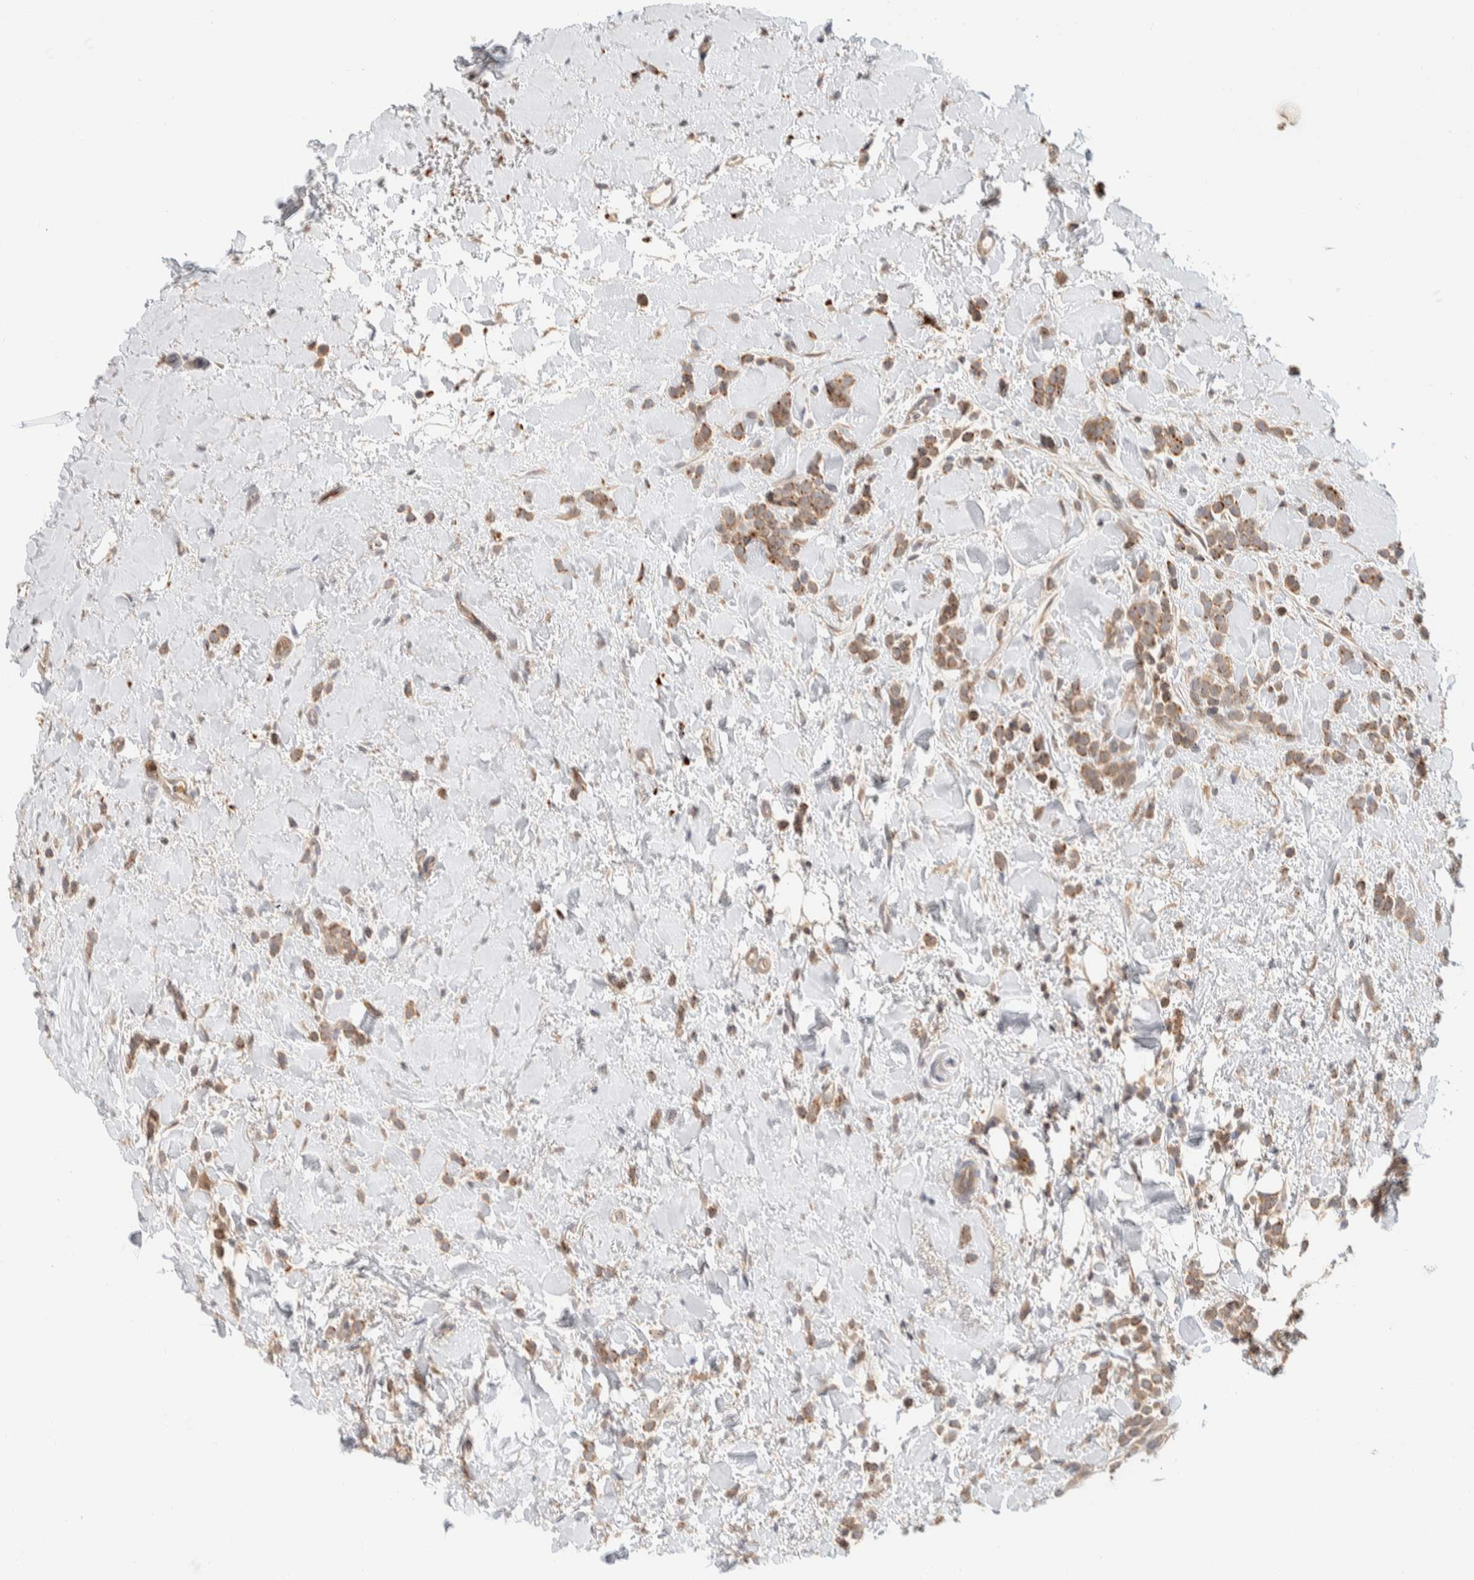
{"staining": {"intensity": "moderate", "quantity": ">75%", "location": "cytoplasmic/membranous"}, "tissue": "breast cancer", "cell_type": "Tumor cells", "image_type": "cancer", "snomed": [{"axis": "morphology", "description": "Normal tissue, NOS"}, {"axis": "morphology", "description": "Lobular carcinoma"}, {"axis": "topography", "description": "Breast"}], "caption": "There is medium levels of moderate cytoplasmic/membranous staining in tumor cells of breast lobular carcinoma, as demonstrated by immunohistochemical staining (brown color).", "gene": "GCLM", "patient": {"sex": "female", "age": 50}}